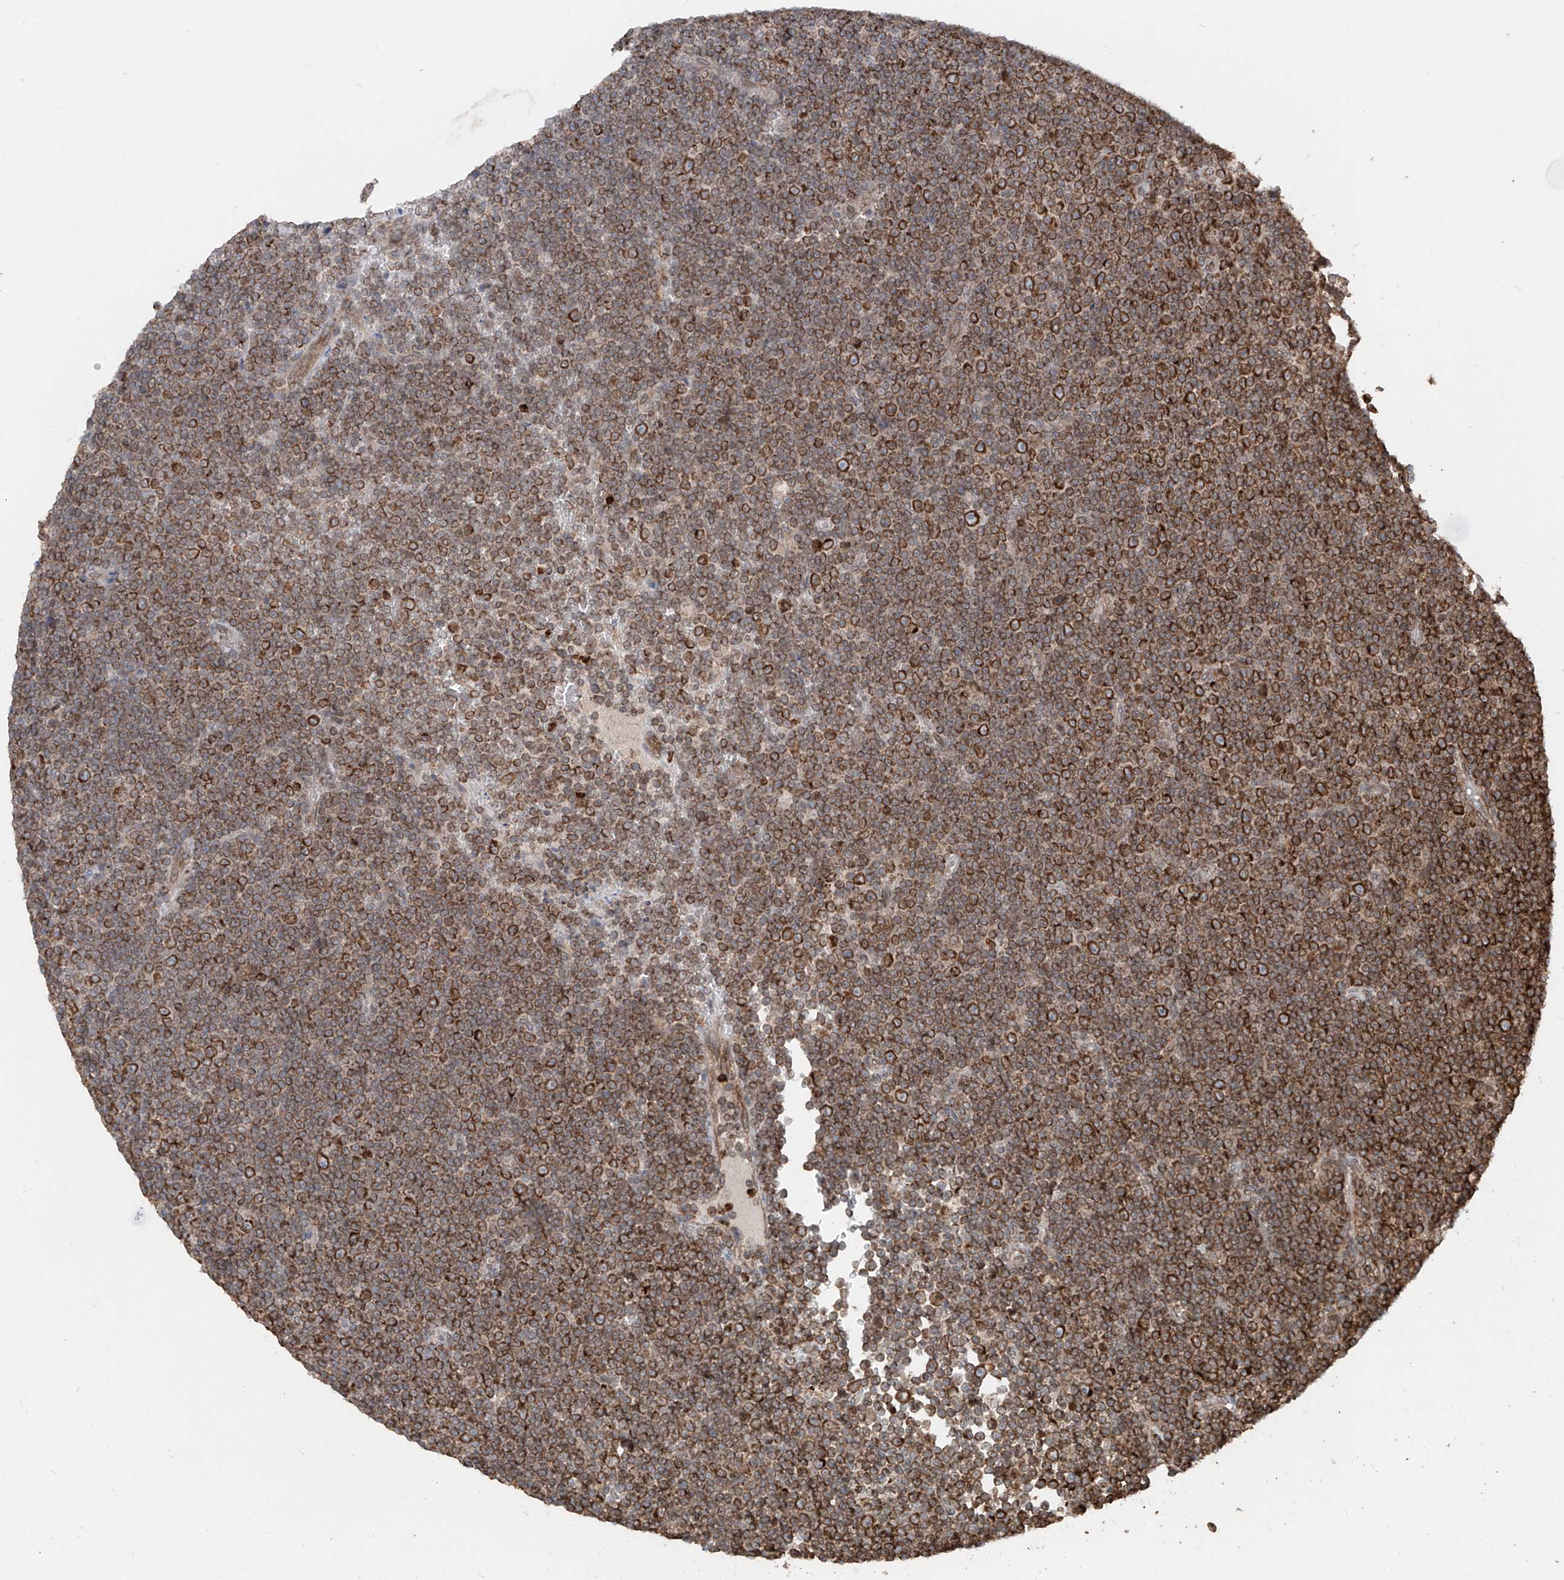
{"staining": {"intensity": "strong", "quantity": ">75%", "location": "cytoplasmic/membranous"}, "tissue": "lymphoma", "cell_type": "Tumor cells", "image_type": "cancer", "snomed": [{"axis": "morphology", "description": "Malignant lymphoma, non-Hodgkin's type, Low grade"}, {"axis": "topography", "description": "Lymph node"}], "caption": "Lymphoma tissue displays strong cytoplasmic/membranous expression in about >75% of tumor cells, visualized by immunohistochemistry.", "gene": "AHCTF1", "patient": {"sex": "female", "age": 67}}